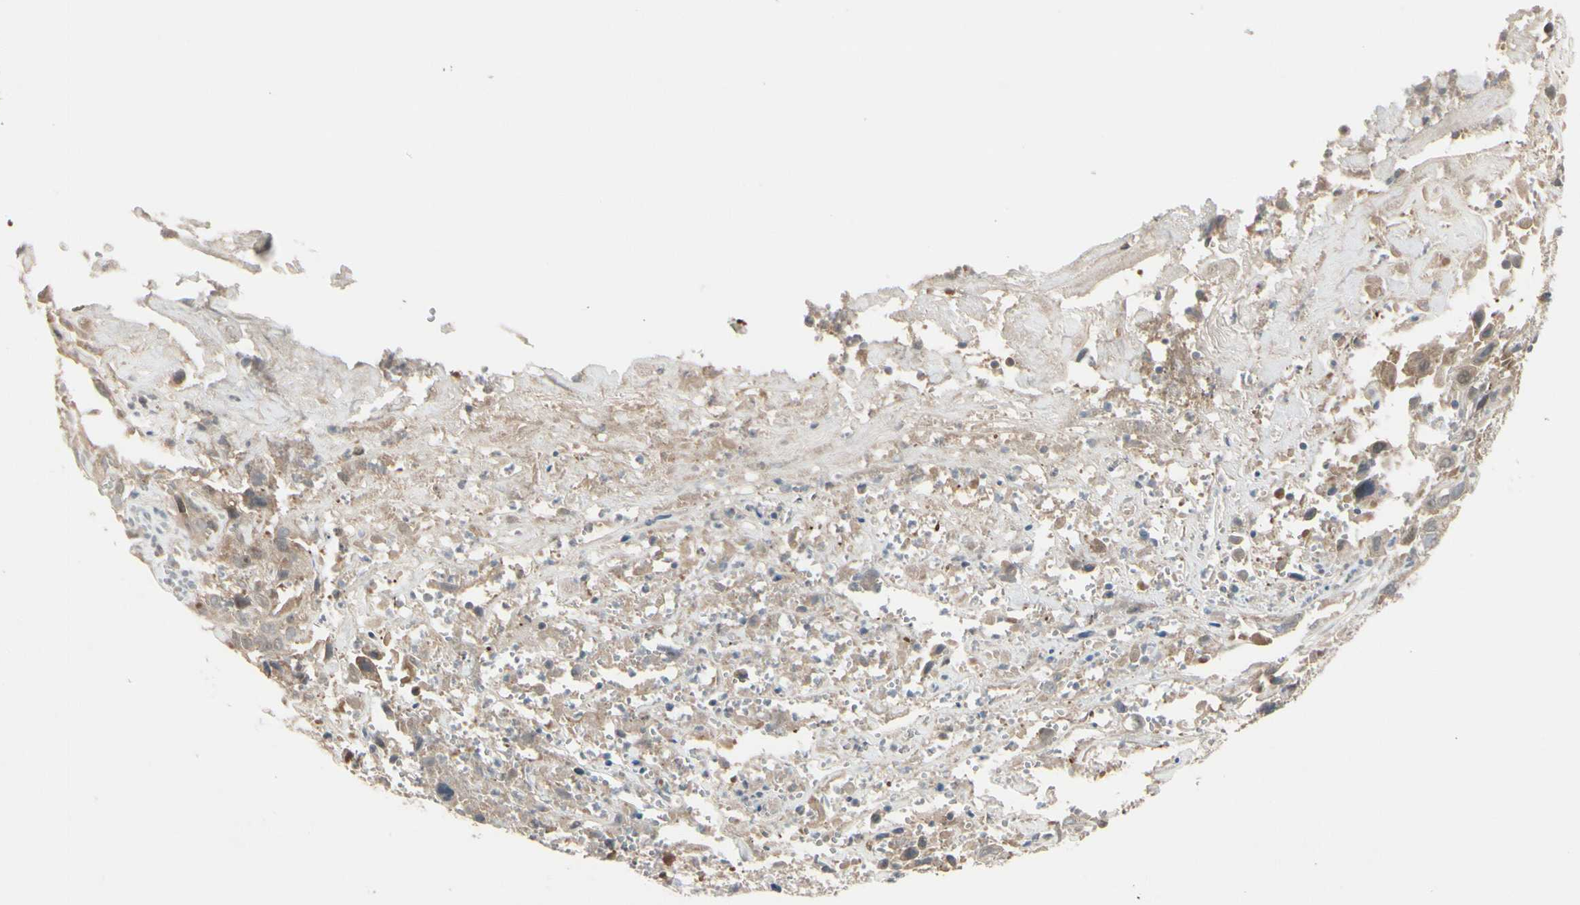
{"staining": {"intensity": "weak", "quantity": "25%-75%", "location": "cytoplasmic/membranous"}, "tissue": "cervical cancer", "cell_type": "Tumor cells", "image_type": "cancer", "snomed": [{"axis": "morphology", "description": "Squamous cell carcinoma, NOS"}, {"axis": "topography", "description": "Cervix"}], "caption": "Tumor cells demonstrate weak cytoplasmic/membranous expression in about 25%-75% of cells in squamous cell carcinoma (cervical).", "gene": "FHDC1", "patient": {"sex": "female", "age": 32}}